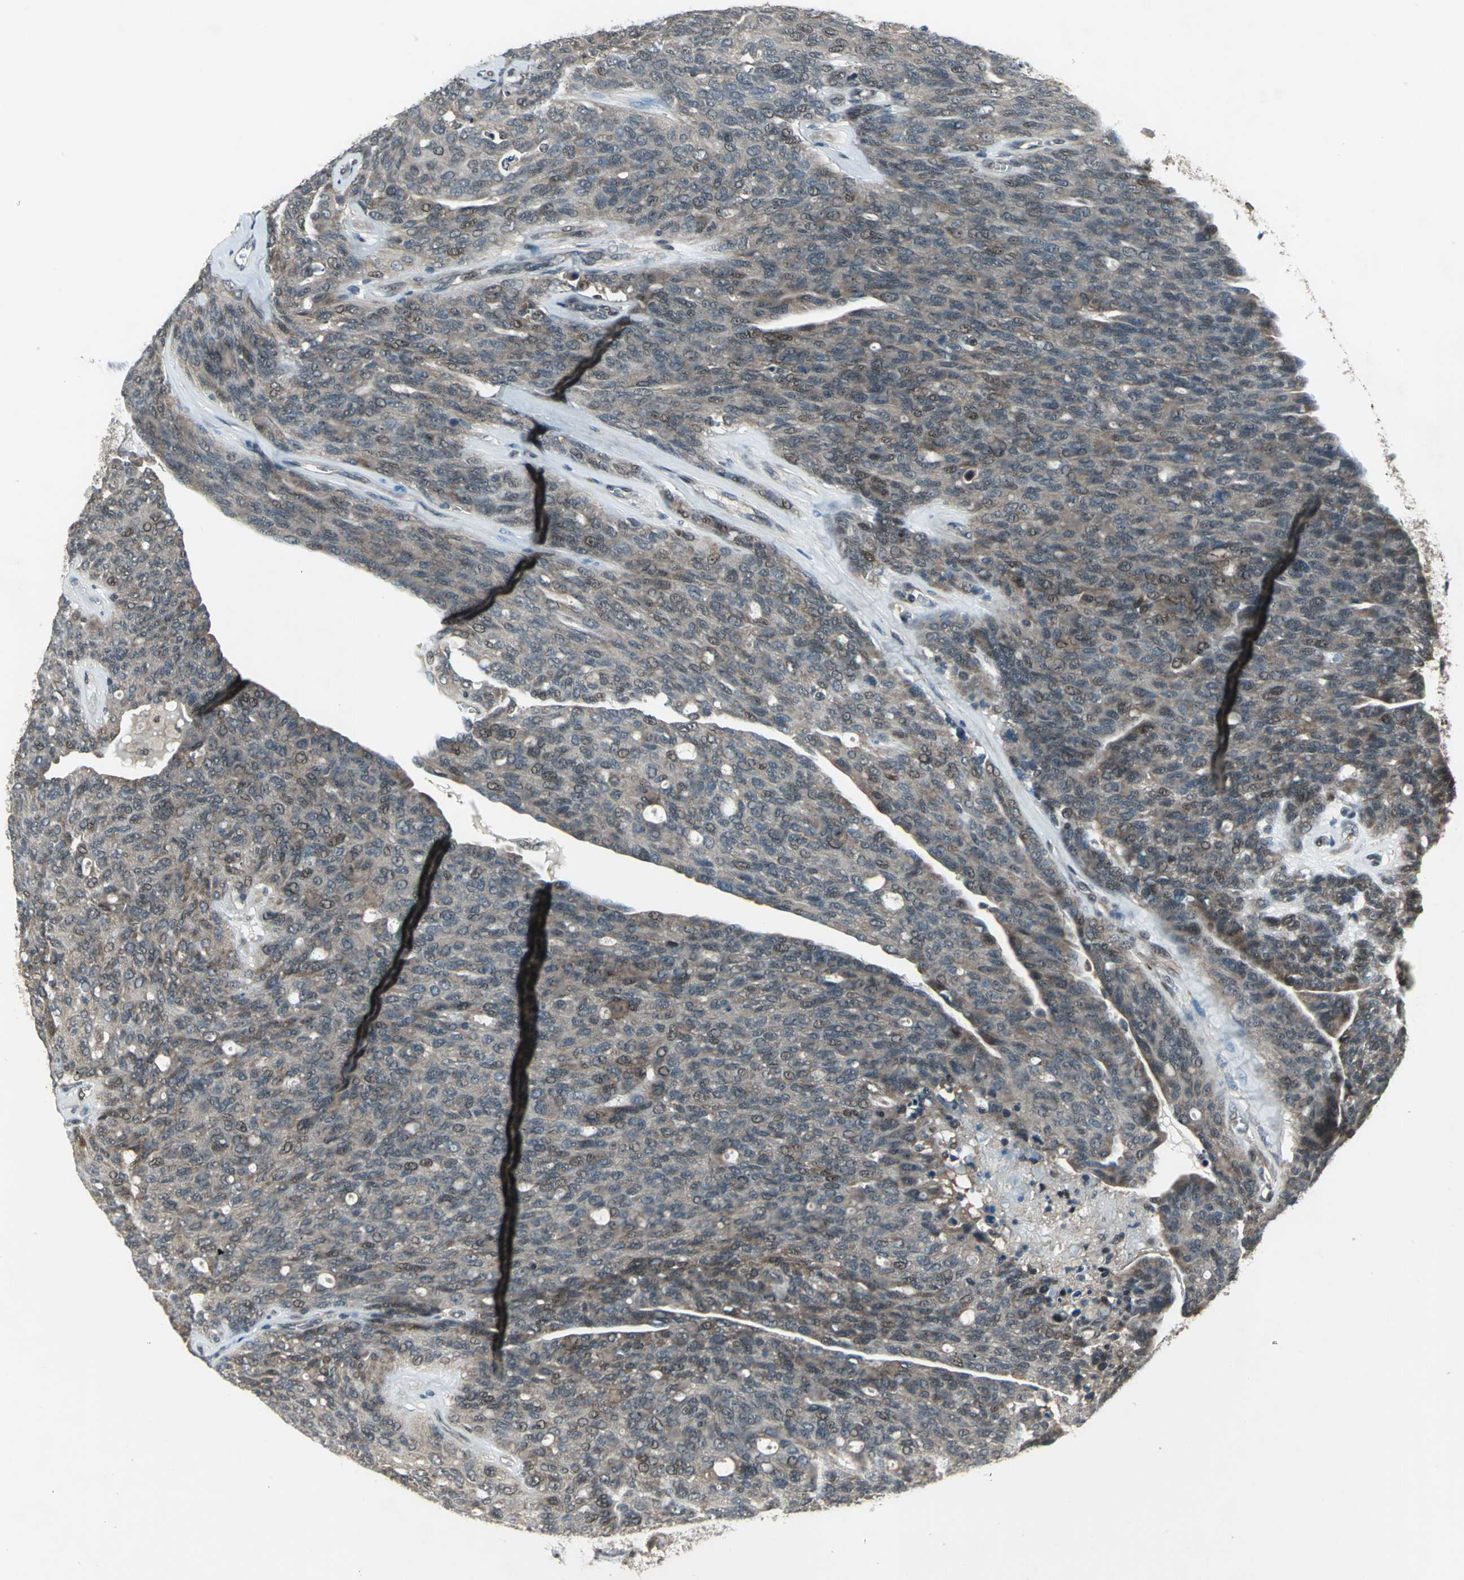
{"staining": {"intensity": "weak", "quantity": ">75%", "location": "cytoplasmic/membranous,nuclear"}, "tissue": "ovarian cancer", "cell_type": "Tumor cells", "image_type": "cancer", "snomed": [{"axis": "morphology", "description": "Carcinoma, endometroid"}, {"axis": "topography", "description": "Ovary"}], "caption": "IHC (DAB (3,3'-diaminobenzidine)) staining of ovarian cancer reveals weak cytoplasmic/membranous and nuclear protein staining in approximately >75% of tumor cells.", "gene": "COPS5", "patient": {"sex": "female", "age": 60}}